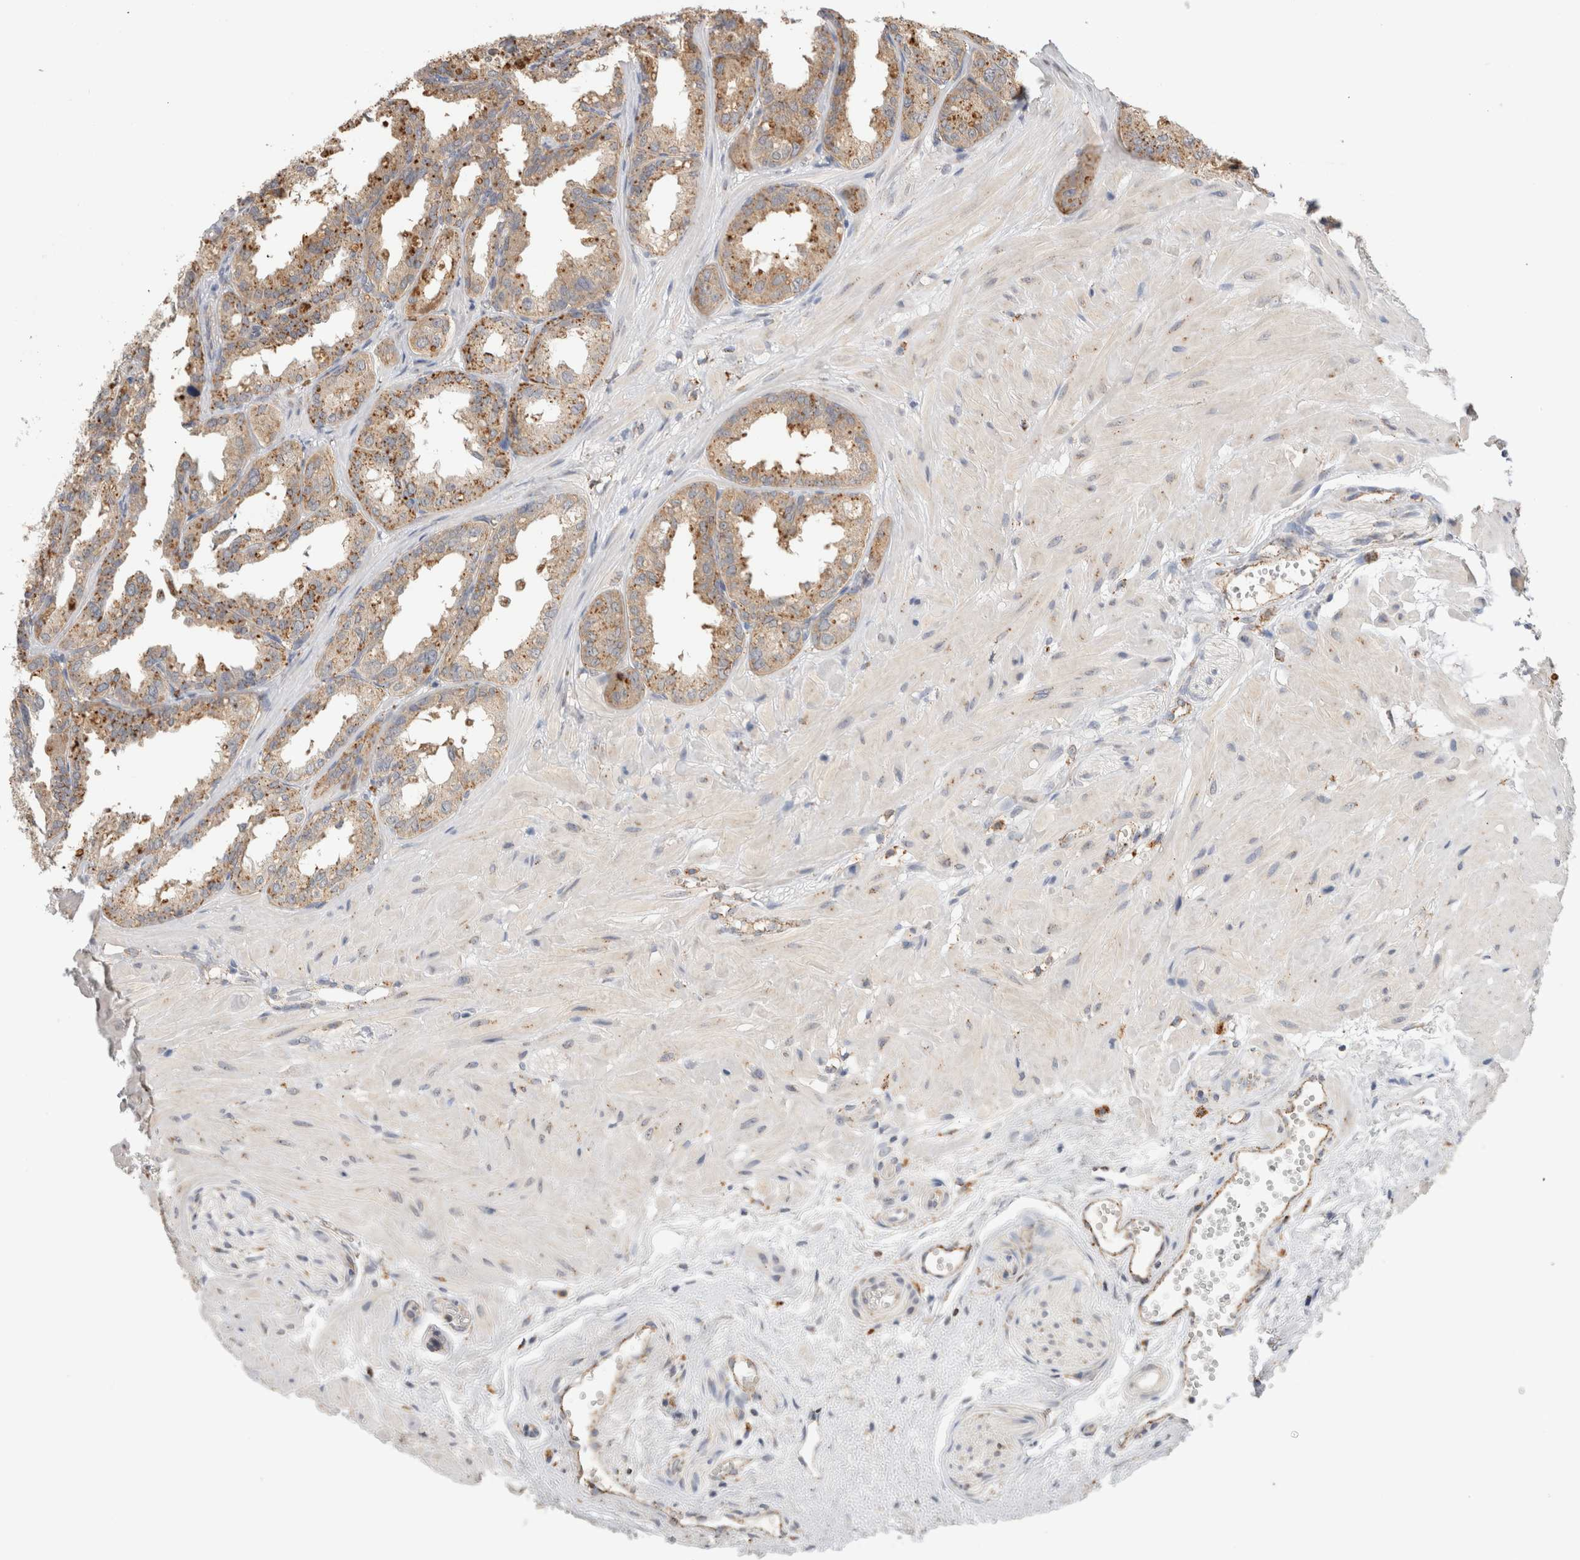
{"staining": {"intensity": "moderate", "quantity": ">75%", "location": "cytoplasmic/membranous"}, "tissue": "seminal vesicle", "cell_type": "Glandular cells", "image_type": "normal", "snomed": [{"axis": "morphology", "description": "Normal tissue, NOS"}, {"axis": "topography", "description": "Prostate"}, {"axis": "topography", "description": "Seminal veicle"}], "caption": "High-magnification brightfield microscopy of normal seminal vesicle stained with DAB (3,3'-diaminobenzidine) (brown) and counterstained with hematoxylin (blue). glandular cells exhibit moderate cytoplasmic/membranous staining is seen in about>75% of cells. The staining was performed using DAB (3,3'-diaminobenzidine) to visualize the protein expression in brown, while the nuclei were stained in blue with hematoxylin (Magnification: 20x).", "gene": "GNS", "patient": {"sex": "male", "age": 51}}